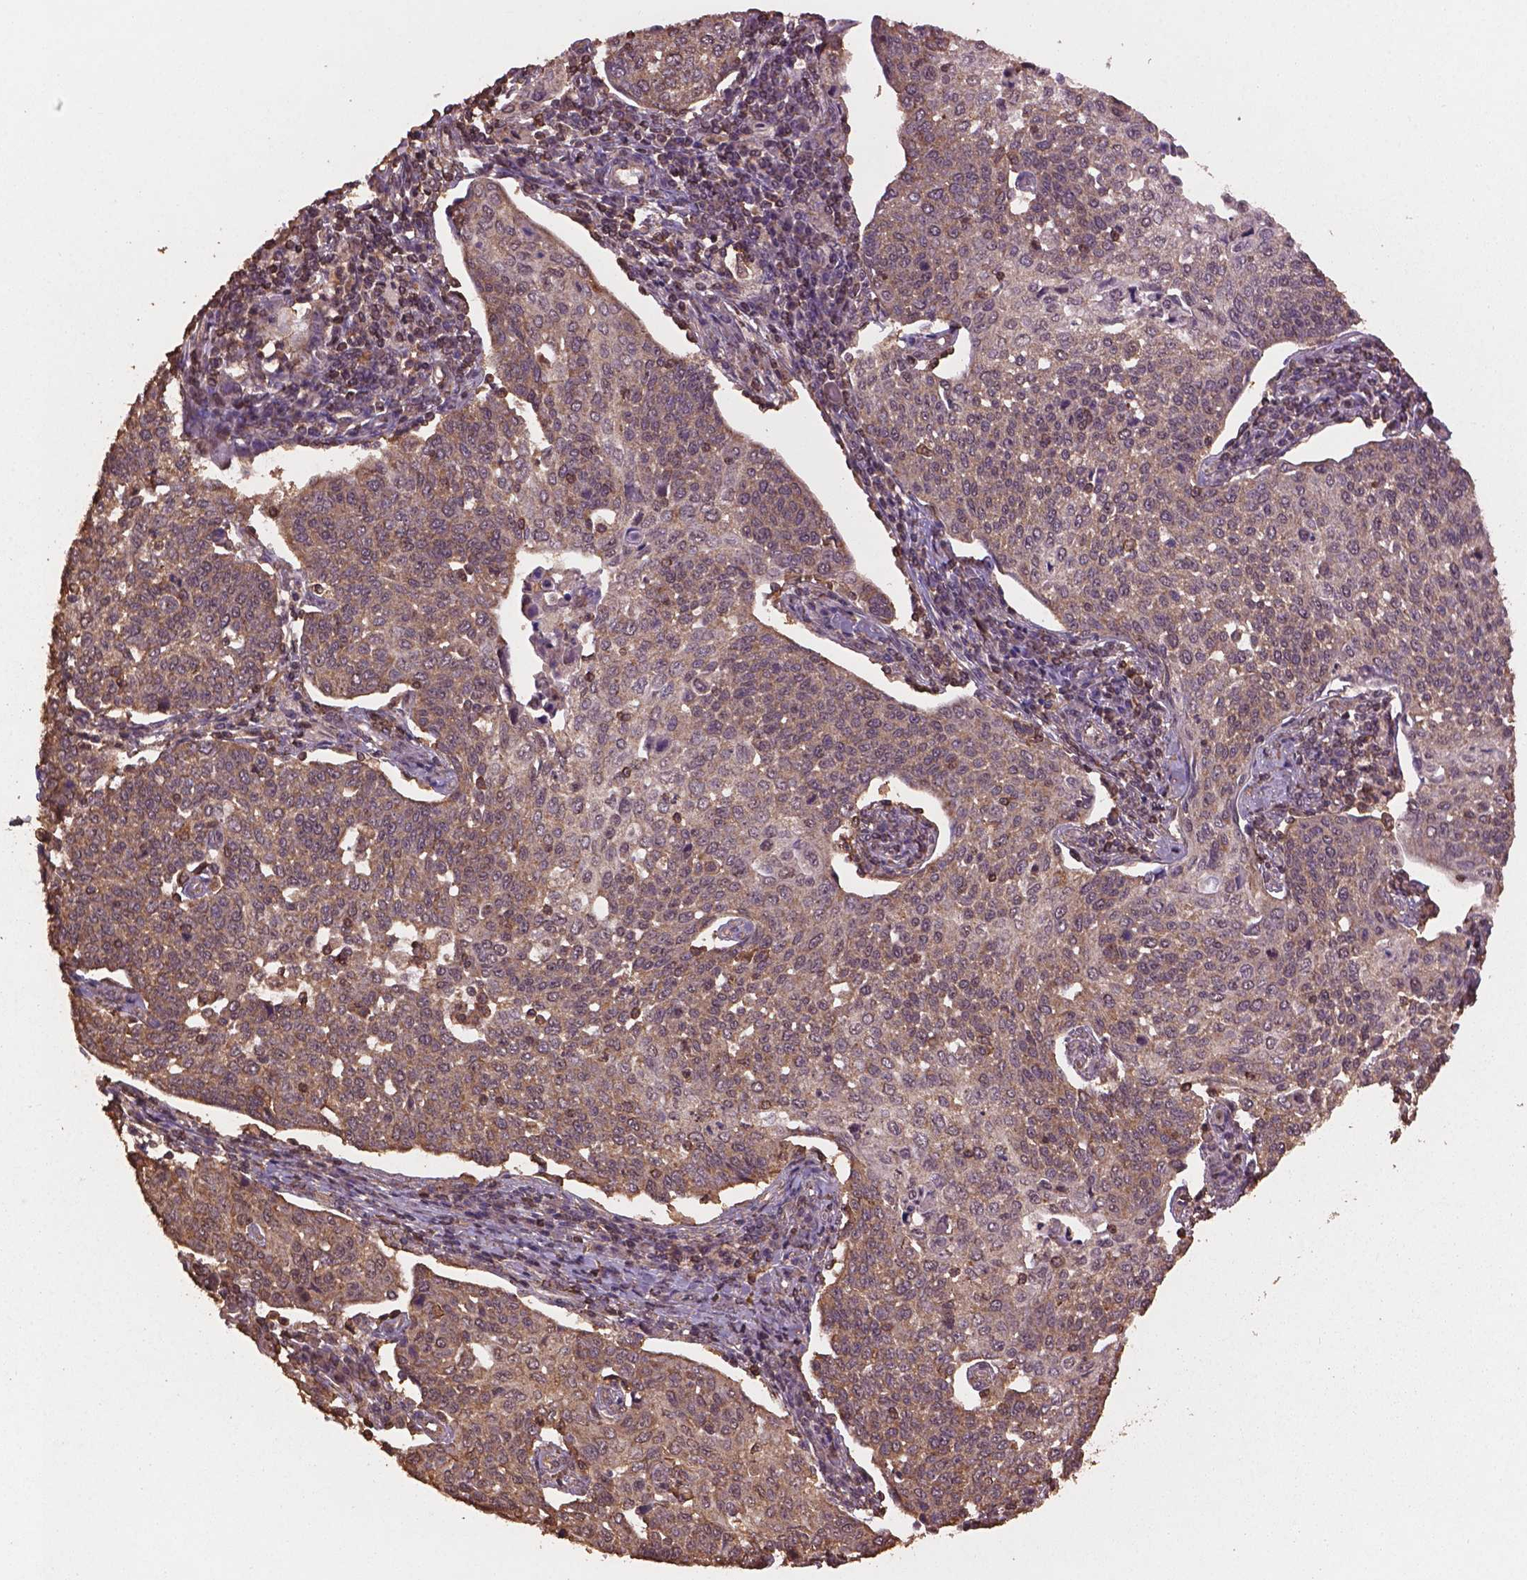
{"staining": {"intensity": "weak", "quantity": ">75%", "location": "cytoplasmic/membranous"}, "tissue": "cervical cancer", "cell_type": "Tumor cells", "image_type": "cancer", "snomed": [{"axis": "morphology", "description": "Squamous cell carcinoma, NOS"}, {"axis": "topography", "description": "Cervix"}], "caption": "This photomicrograph shows immunohistochemistry (IHC) staining of cervical cancer (squamous cell carcinoma), with low weak cytoplasmic/membranous positivity in about >75% of tumor cells.", "gene": "BABAM1", "patient": {"sex": "female", "age": 34}}